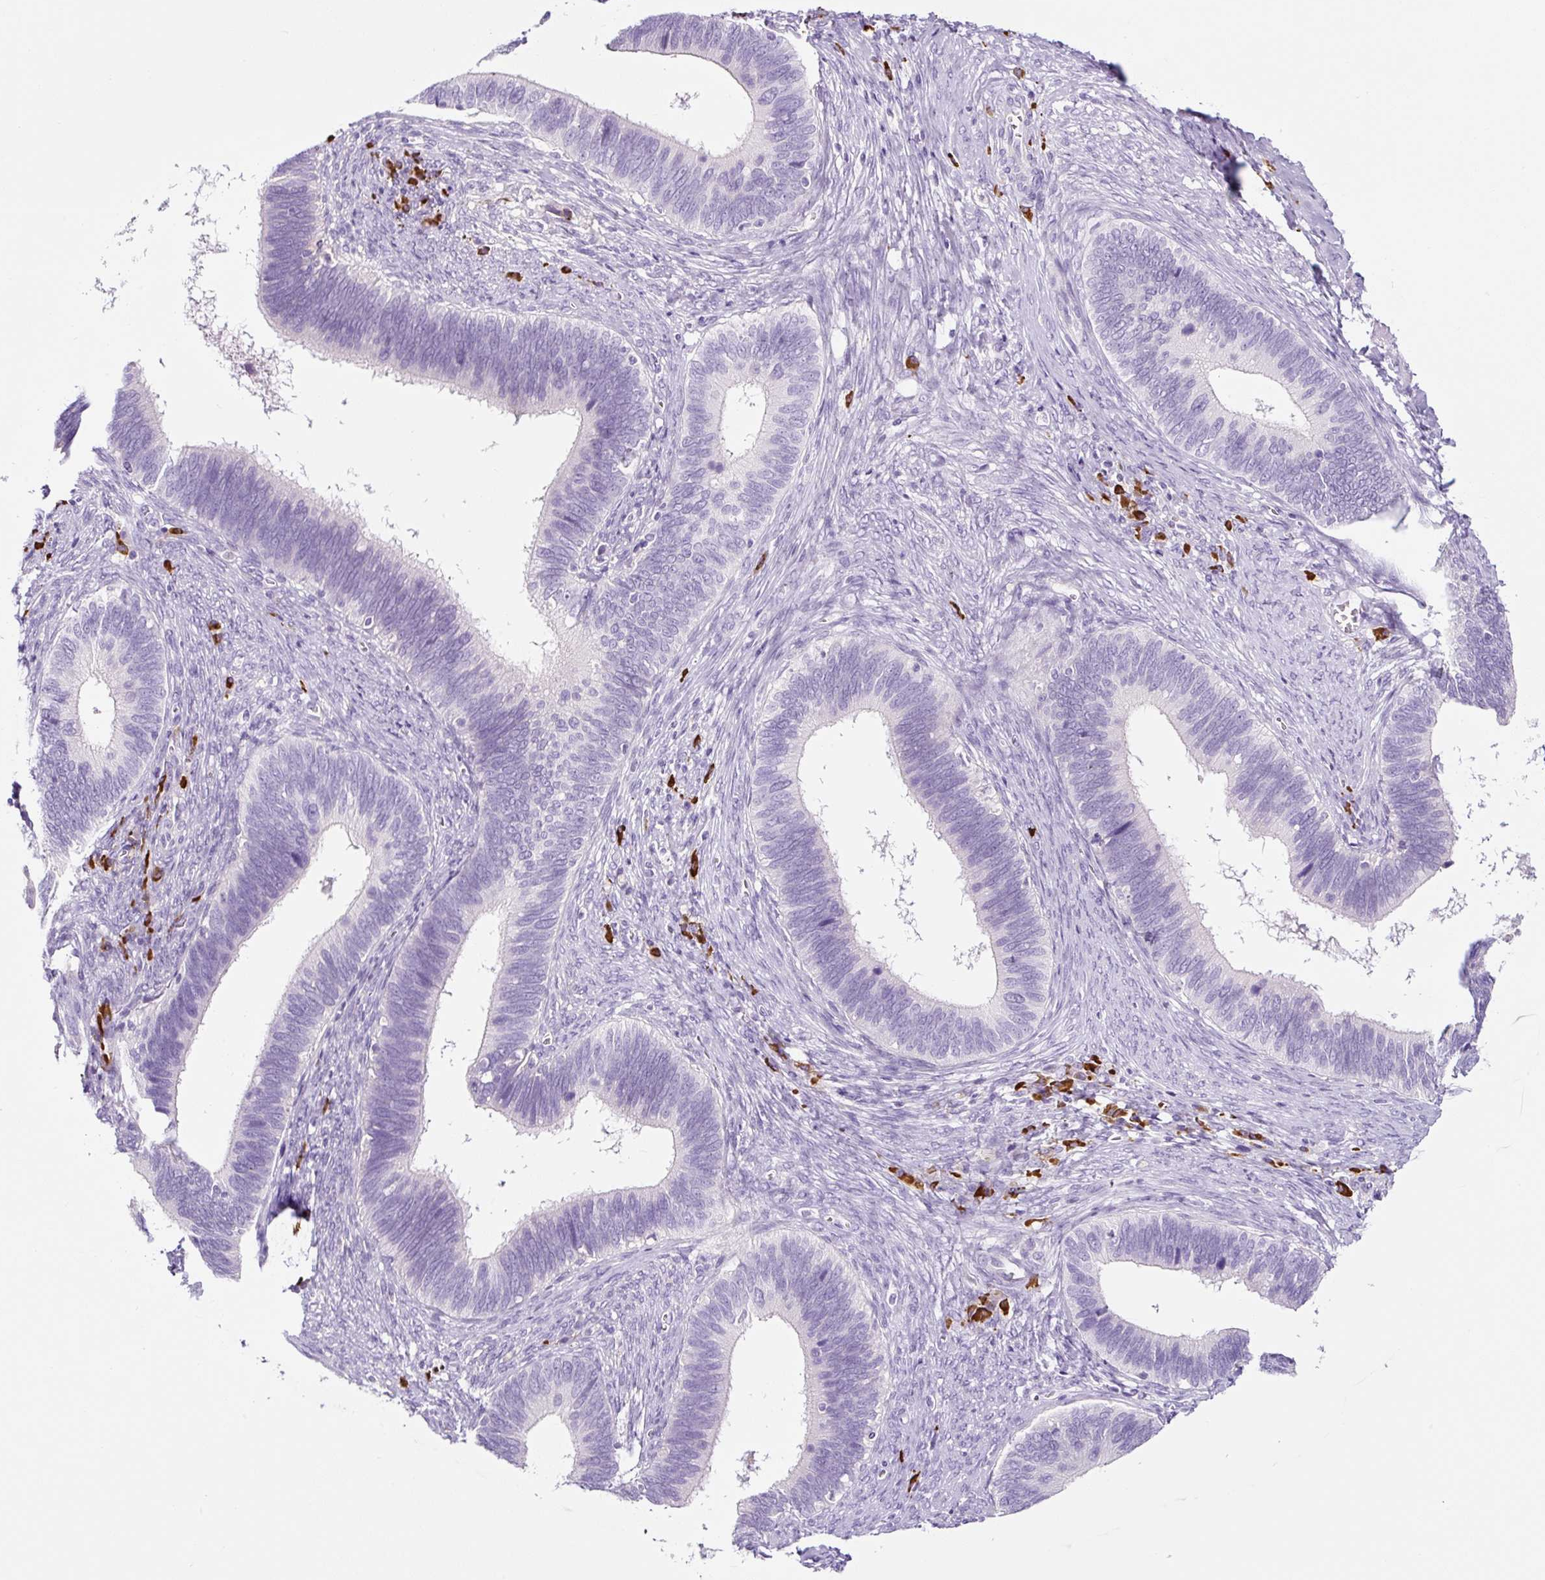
{"staining": {"intensity": "negative", "quantity": "none", "location": "none"}, "tissue": "cervical cancer", "cell_type": "Tumor cells", "image_type": "cancer", "snomed": [{"axis": "morphology", "description": "Adenocarcinoma, NOS"}, {"axis": "topography", "description": "Cervix"}], "caption": "There is no significant expression in tumor cells of cervical cancer (adenocarcinoma).", "gene": "RNF212B", "patient": {"sex": "female", "age": 42}}